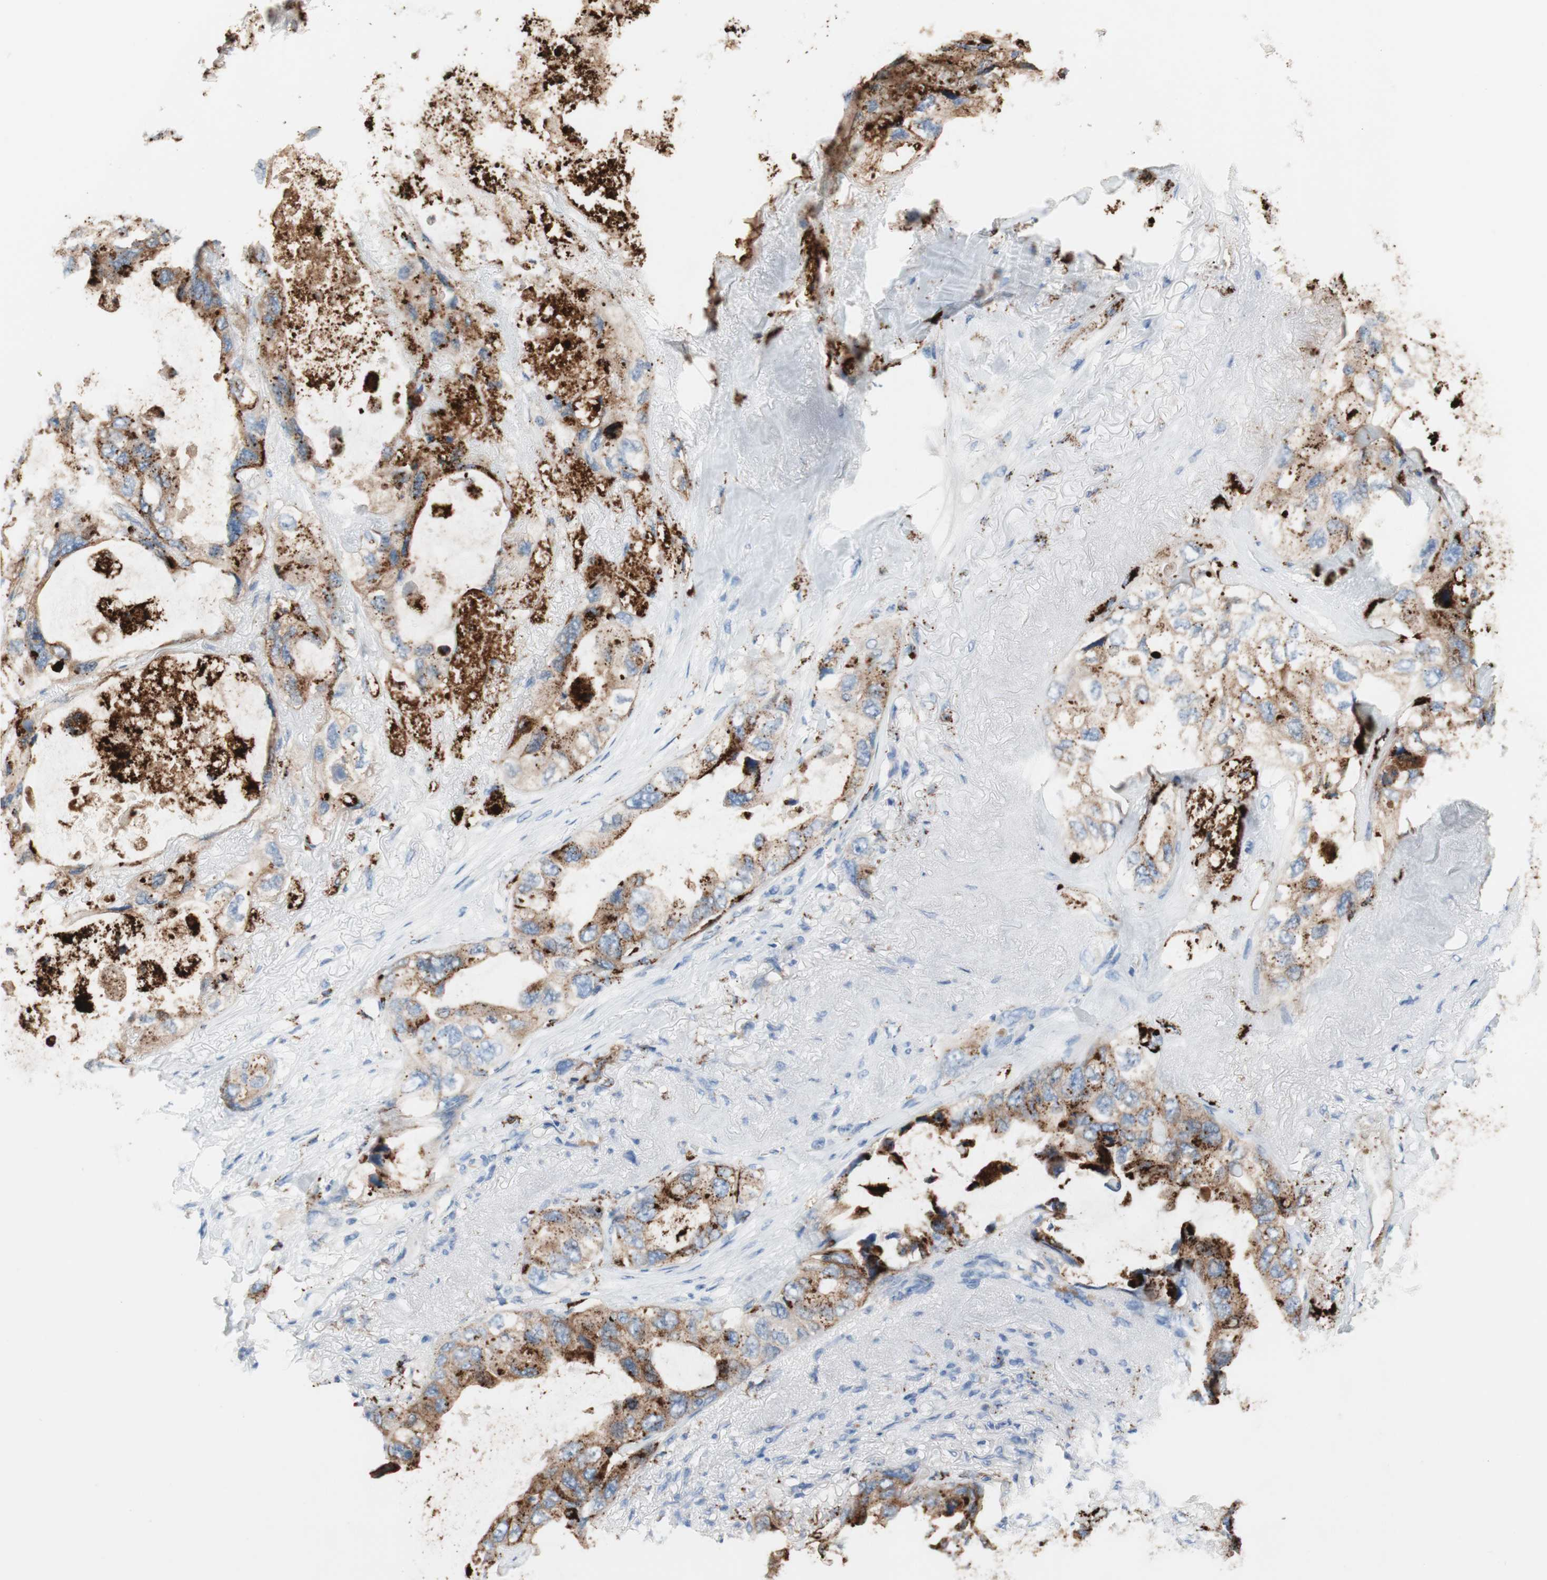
{"staining": {"intensity": "moderate", "quantity": "25%-75%", "location": "cytoplasmic/membranous"}, "tissue": "lung cancer", "cell_type": "Tumor cells", "image_type": "cancer", "snomed": [{"axis": "morphology", "description": "Squamous cell carcinoma, NOS"}, {"axis": "topography", "description": "Lung"}], "caption": "The micrograph reveals immunohistochemical staining of lung cancer (squamous cell carcinoma). There is moderate cytoplasmic/membranous positivity is identified in about 25%-75% of tumor cells.", "gene": "CEACAM1", "patient": {"sex": "female", "age": 73}}